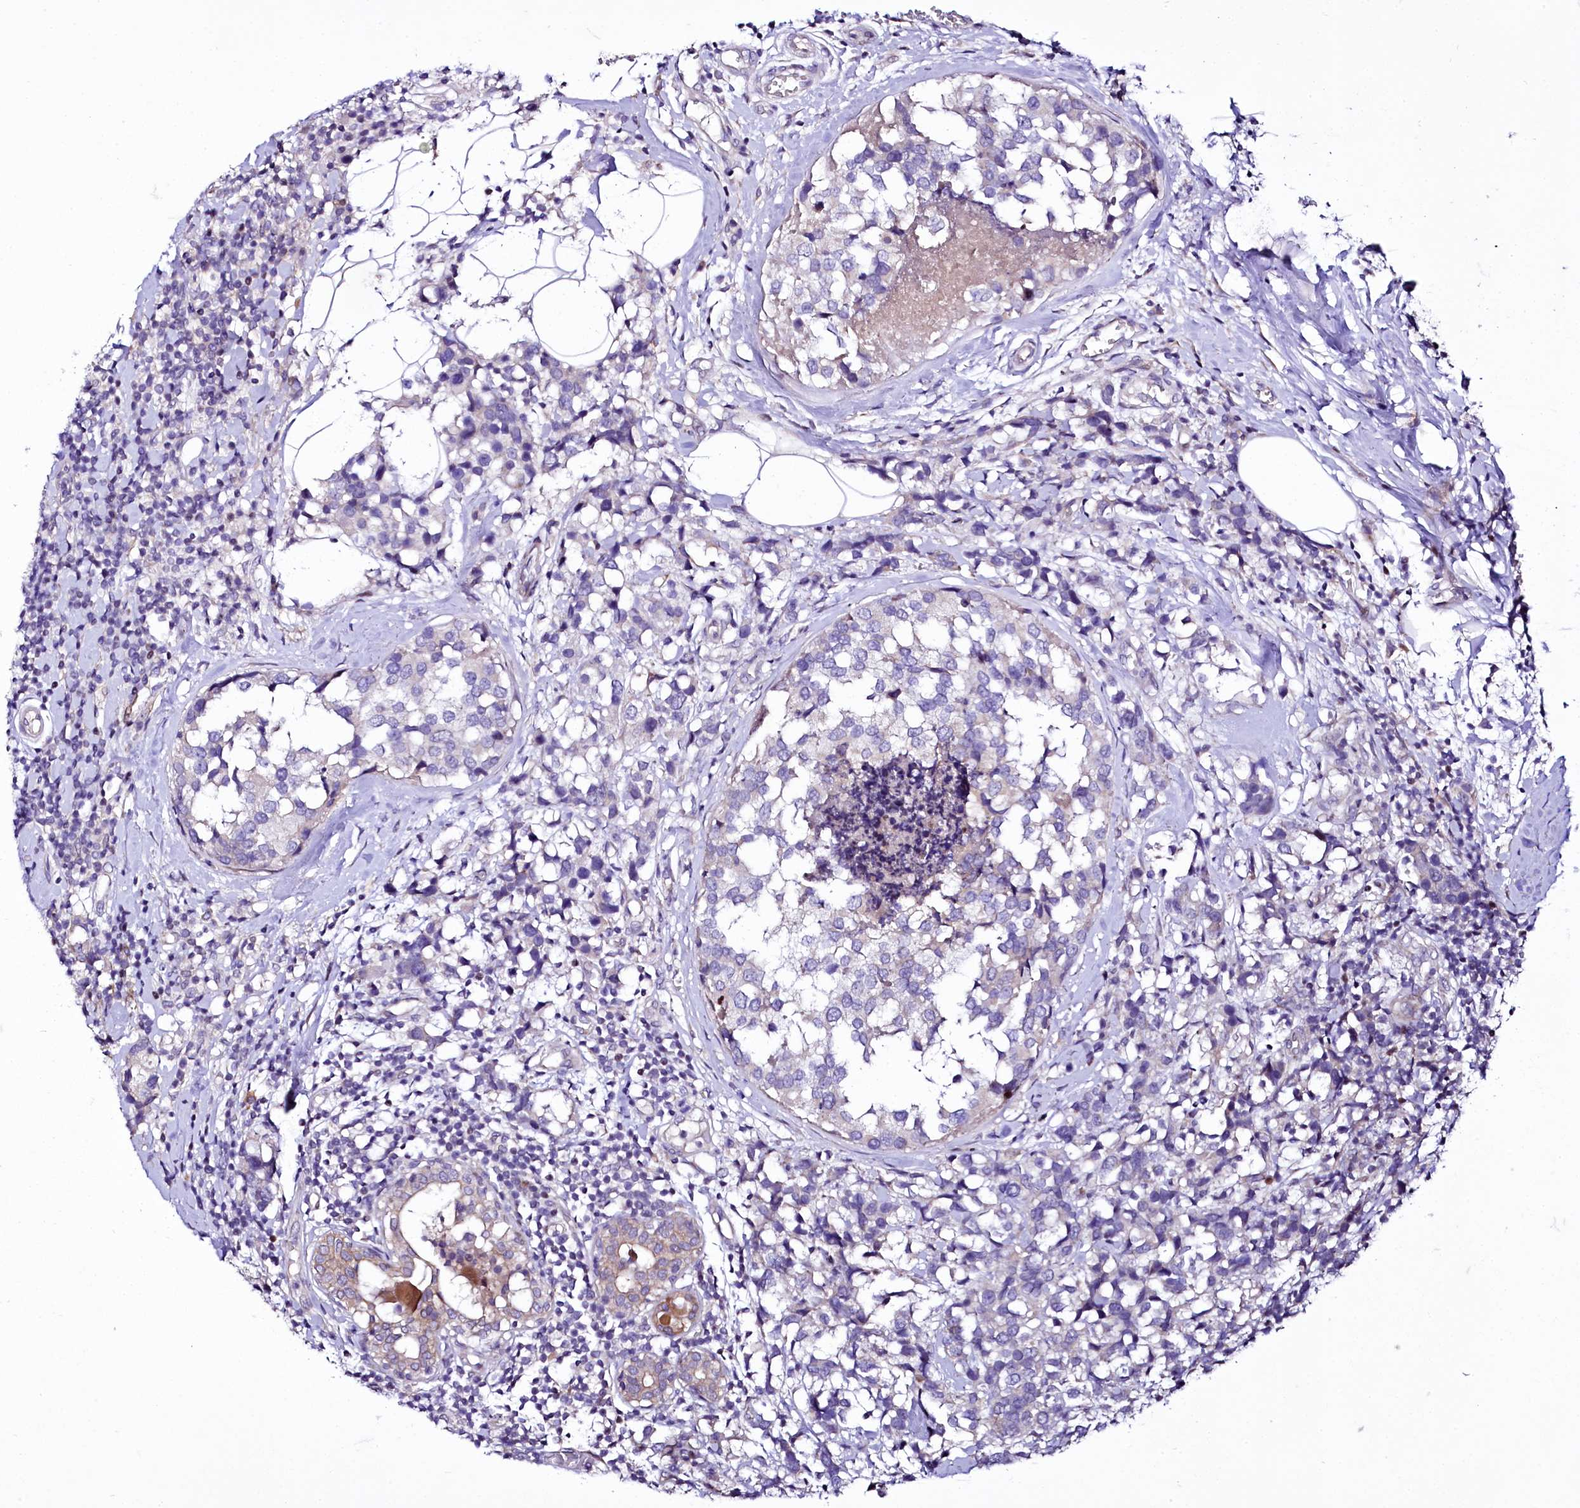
{"staining": {"intensity": "negative", "quantity": "none", "location": "none"}, "tissue": "breast cancer", "cell_type": "Tumor cells", "image_type": "cancer", "snomed": [{"axis": "morphology", "description": "Lobular carcinoma"}, {"axis": "topography", "description": "Breast"}], "caption": "Protein analysis of breast cancer (lobular carcinoma) displays no significant expression in tumor cells.", "gene": "ZC3H12C", "patient": {"sex": "female", "age": 59}}